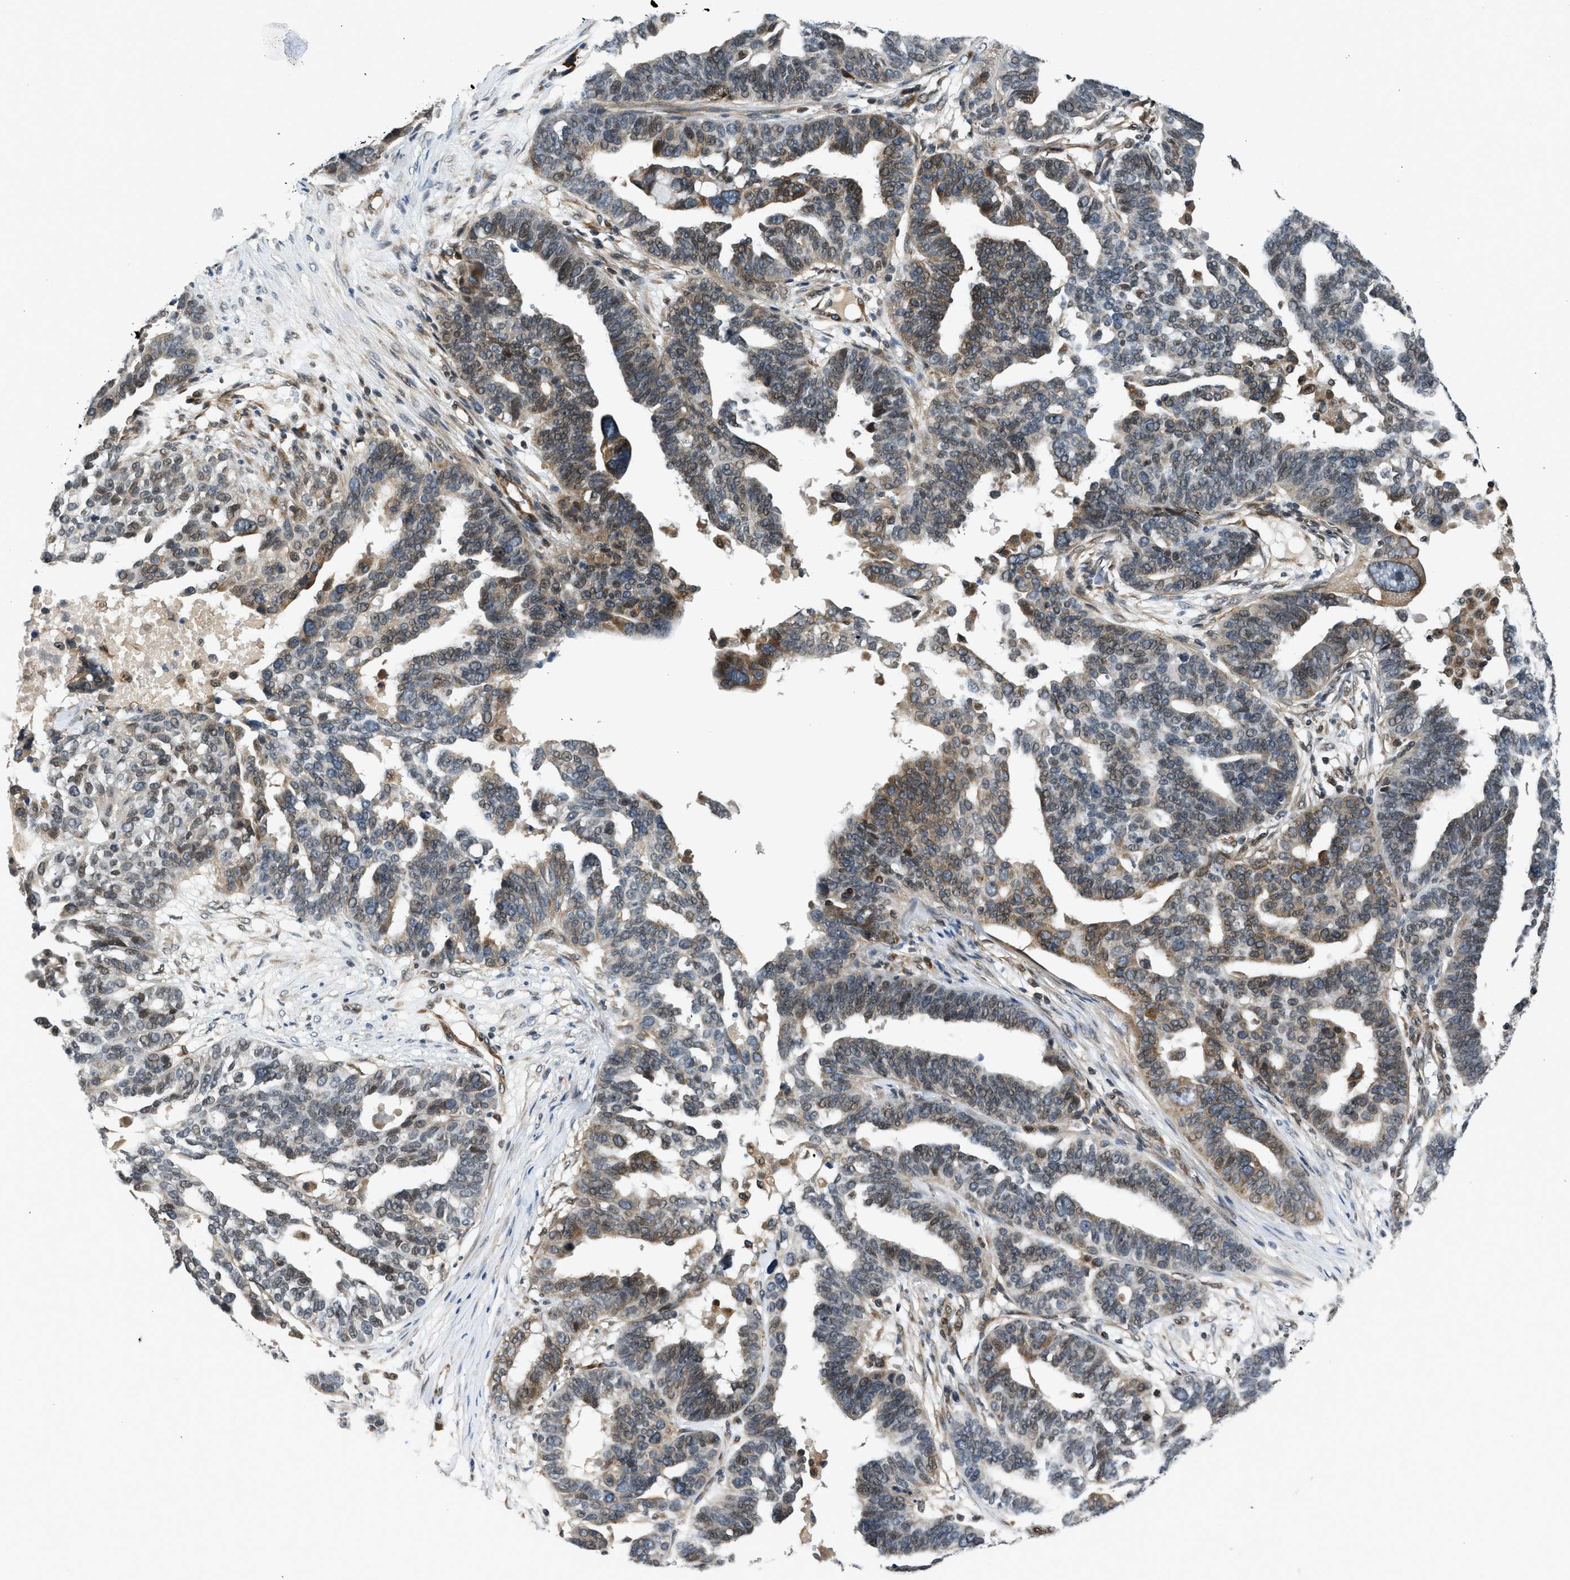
{"staining": {"intensity": "moderate", "quantity": "<25%", "location": "cytoplasmic/membranous"}, "tissue": "ovarian cancer", "cell_type": "Tumor cells", "image_type": "cancer", "snomed": [{"axis": "morphology", "description": "Cystadenocarcinoma, serous, NOS"}, {"axis": "topography", "description": "Ovary"}], "caption": "A micrograph of serous cystadenocarcinoma (ovarian) stained for a protein exhibits moderate cytoplasmic/membranous brown staining in tumor cells.", "gene": "RETREG3", "patient": {"sex": "female", "age": 59}}